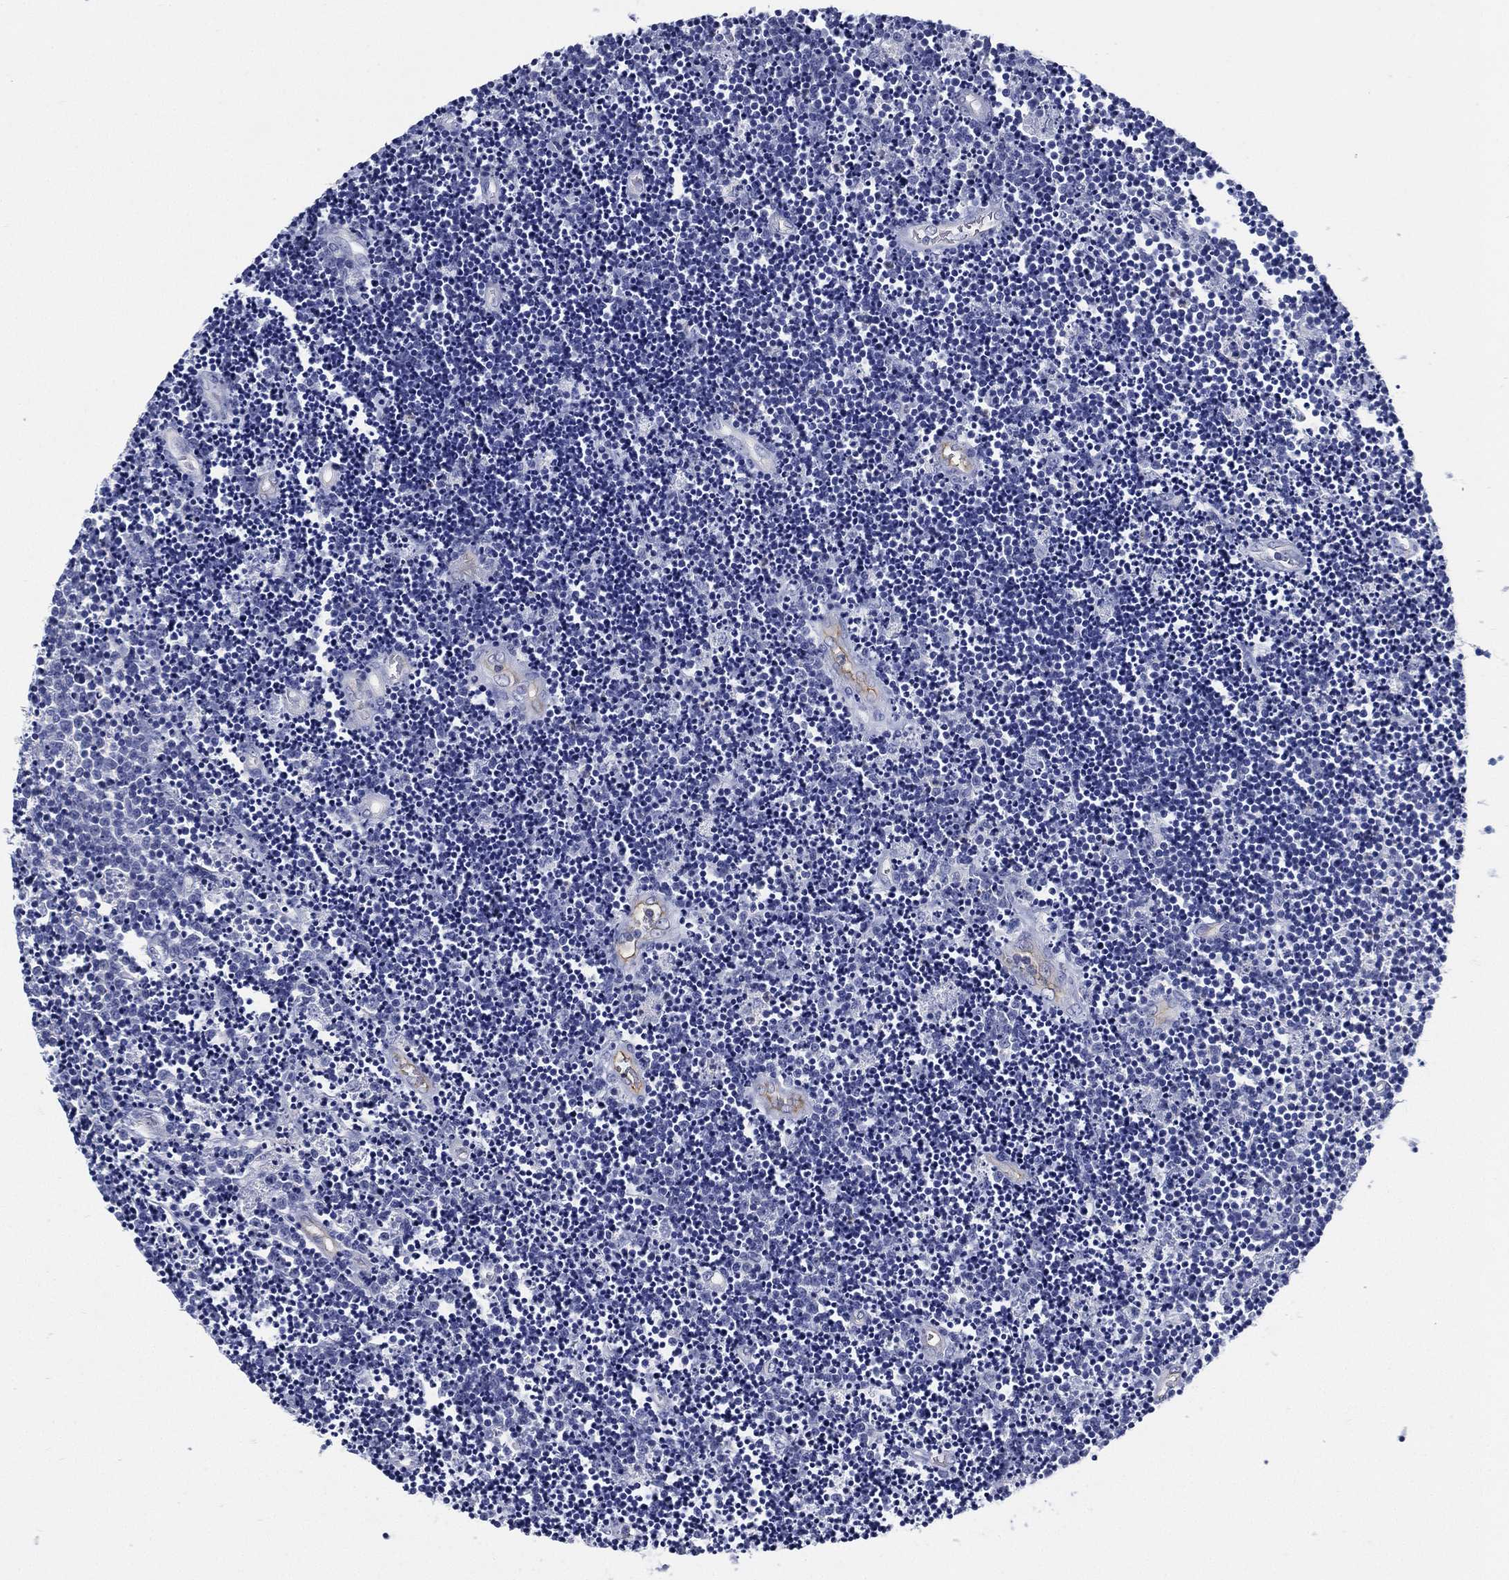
{"staining": {"intensity": "negative", "quantity": "none", "location": "none"}, "tissue": "lymphoma", "cell_type": "Tumor cells", "image_type": "cancer", "snomed": [{"axis": "morphology", "description": "Malignant lymphoma, non-Hodgkin's type, Low grade"}, {"axis": "topography", "description": "Brain"}], "caption": "Low-grade malignant lymphoma, non-Hodgkin's type was stained to show a protein in brown. There is no significant expression in tumor cells.", "gene": "NEDD9", "patient": {"sex": "female", "age": 66}}